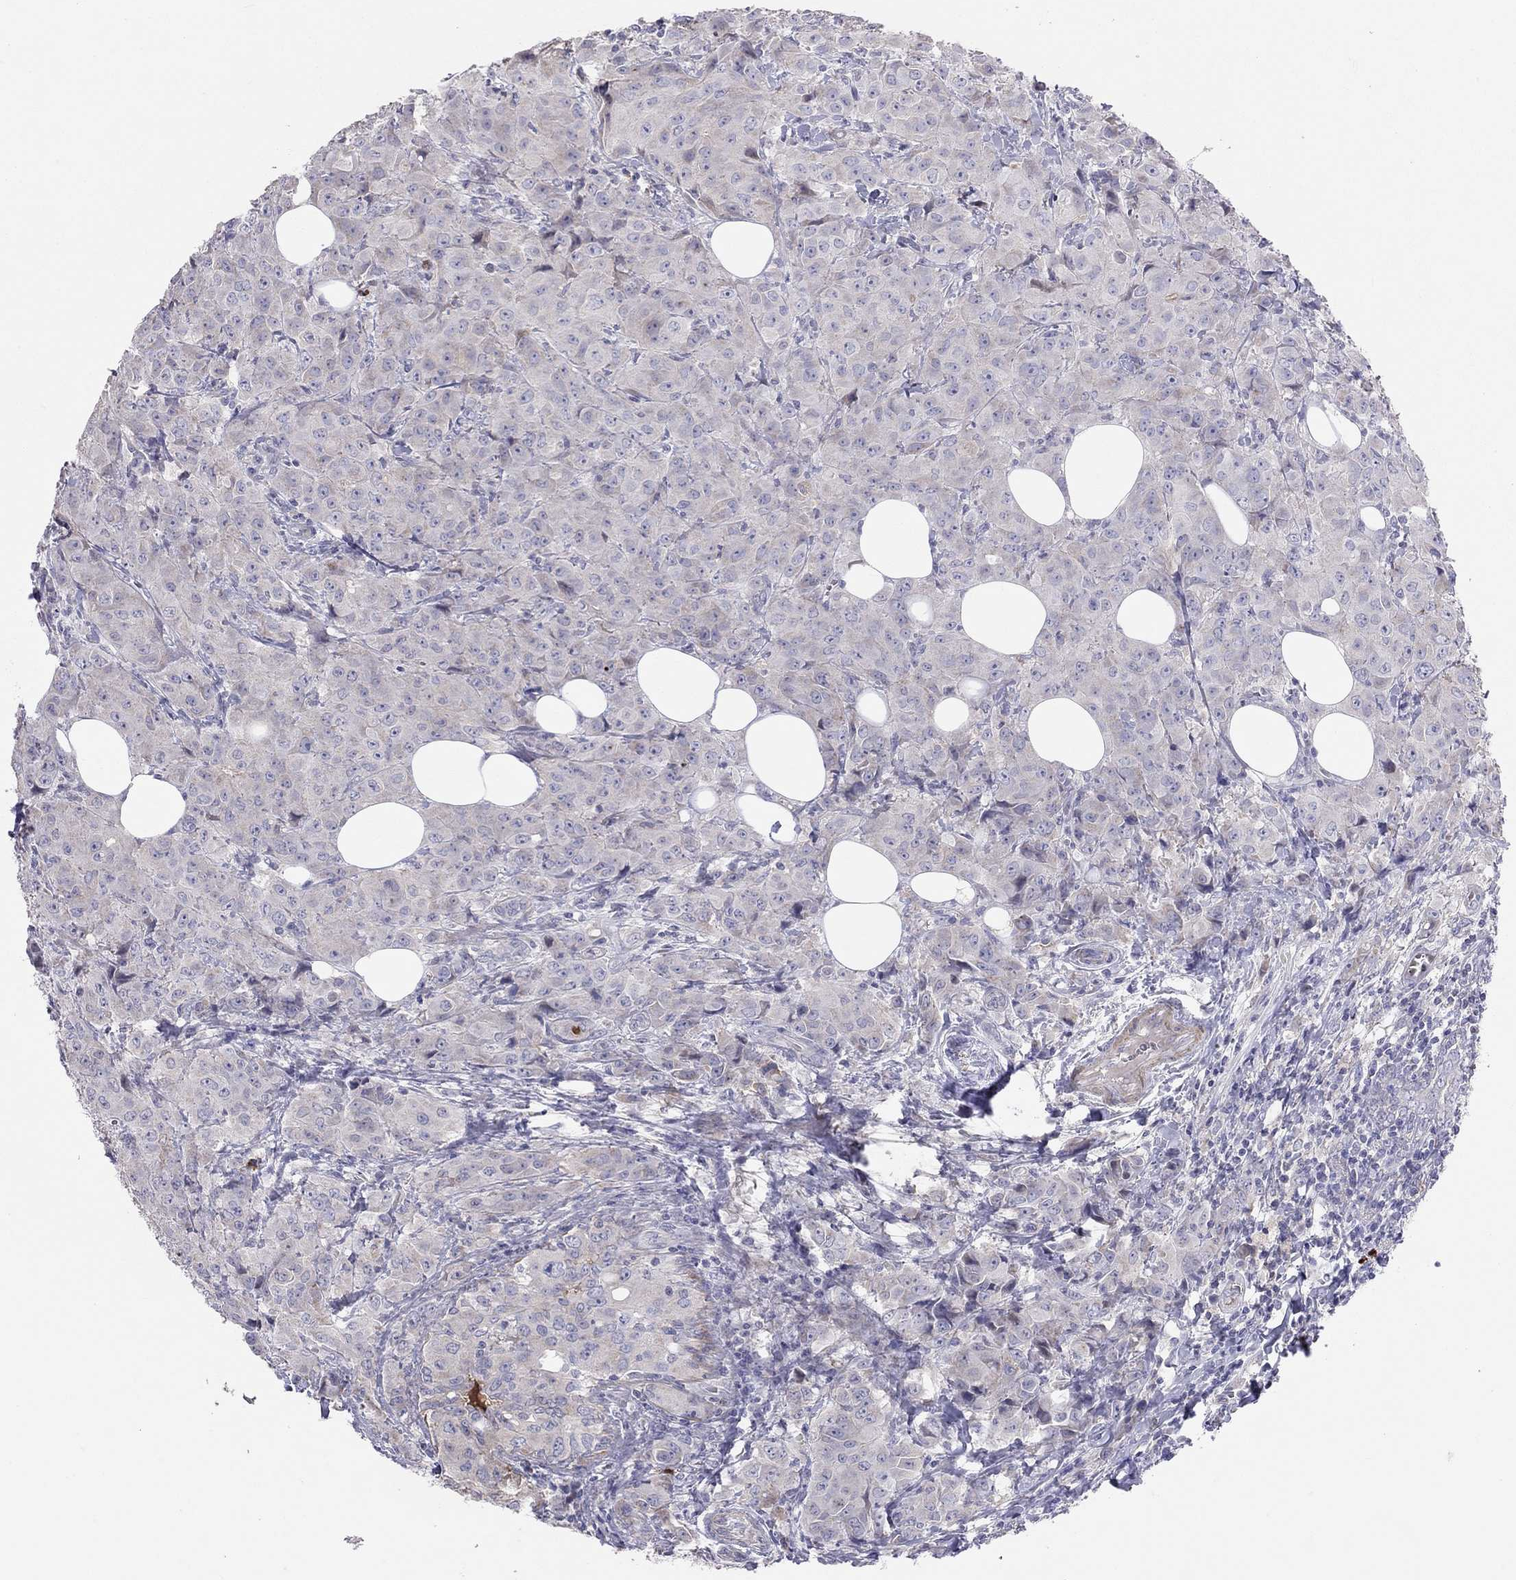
{"staining": {"intensity": "negative", "quantity": "none", "location": "none"}, "tissue": "breast cancer", "cell_type": "Tumor cells", "image_type": "cancer", "snomed": [{"axis": "morphology", "description": "Duct carcinoma"}, {"axis": "topography", "description": "Breast"}], "caption": "Immunohistochemical staining of human breast cancer (invasive ductal carcinoma) displays no significant expression in tumor cells.", "gene": "SYTL2", "patient": {"sex": "female", "age": 43}}